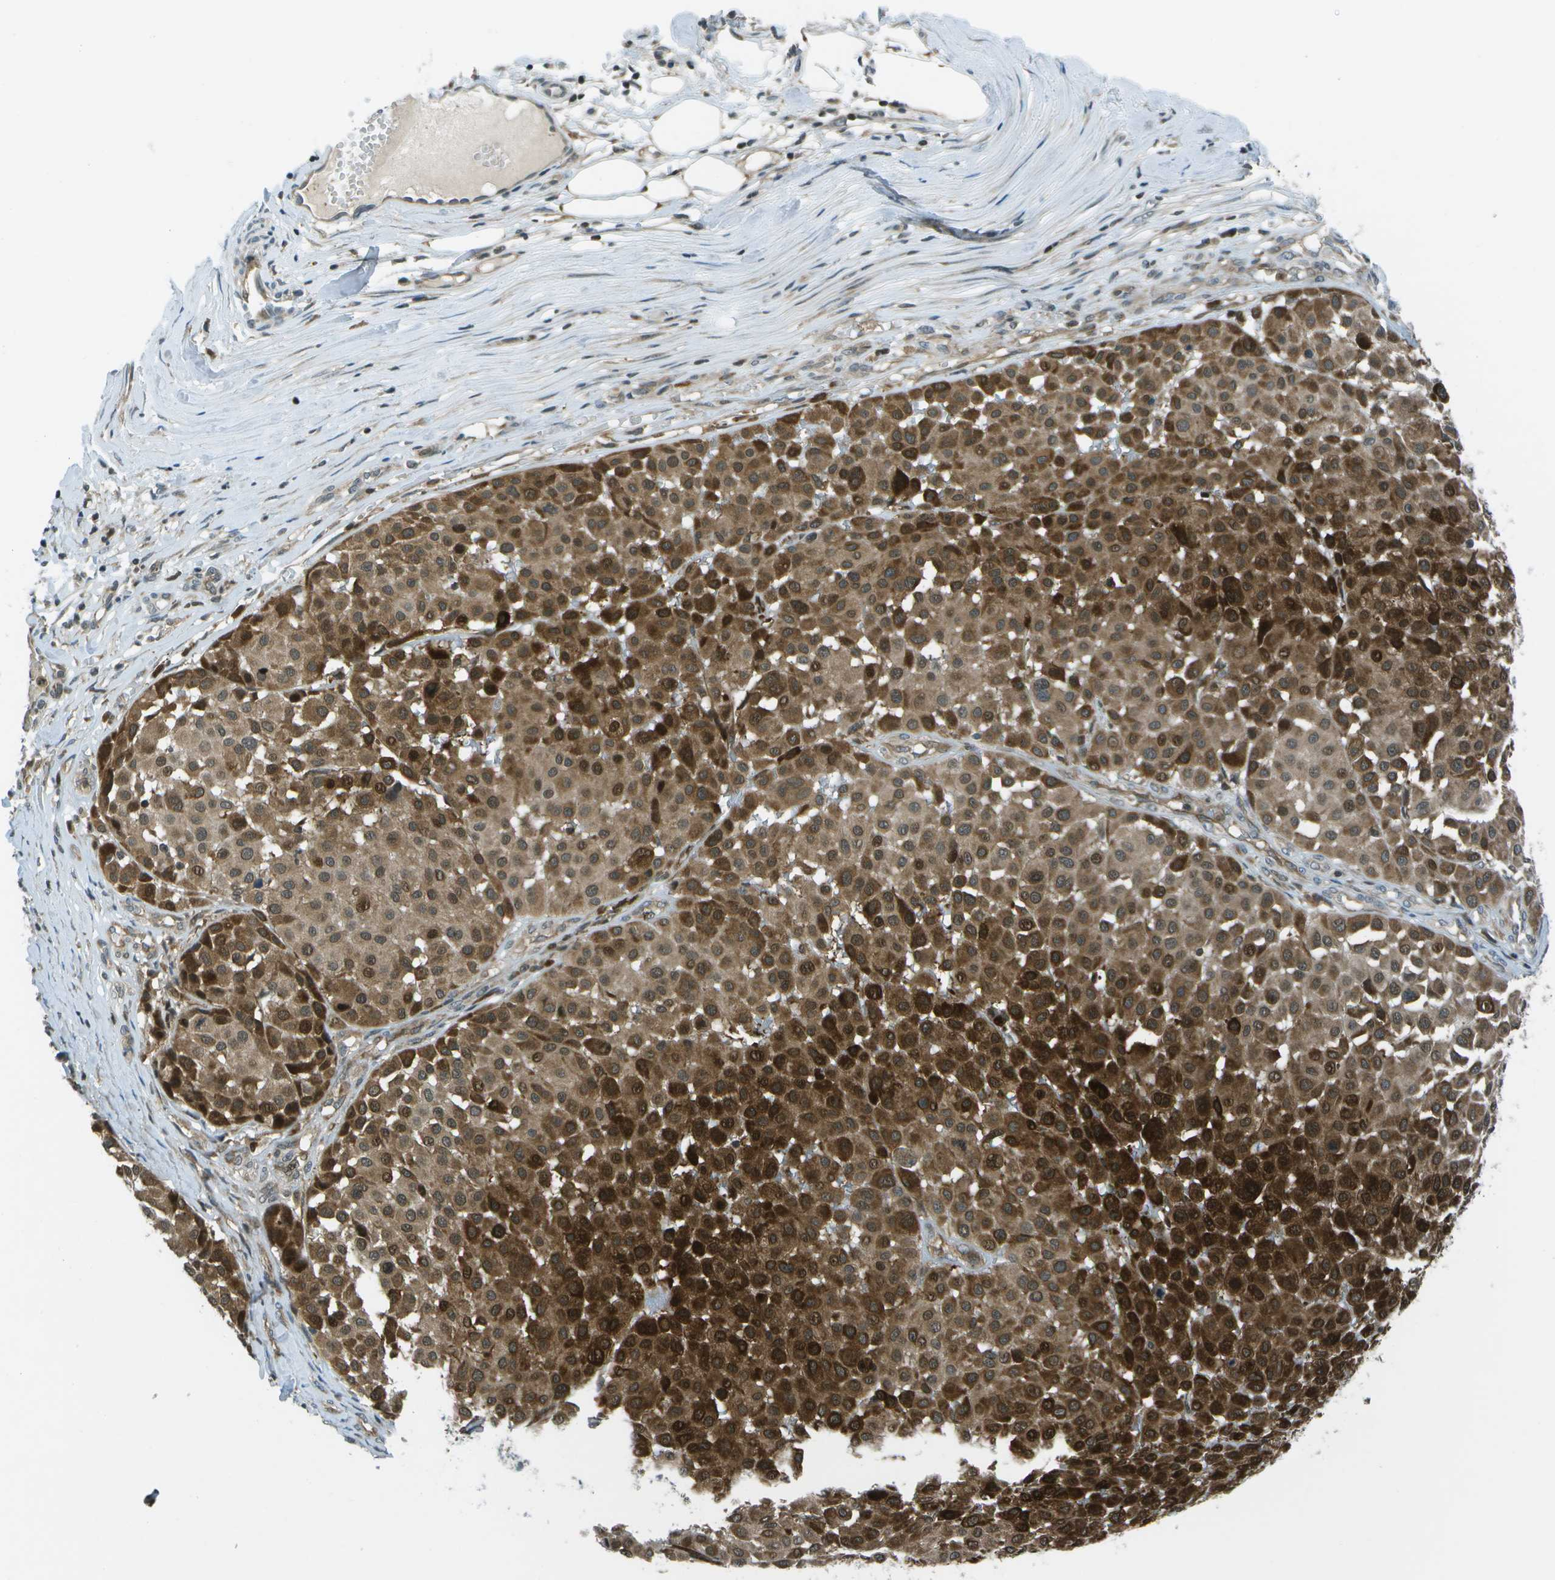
{"staining": {"intensity": "strong", "quantity": ">75%", "location": "cytoplasmic/membranous"}, "tissue": "melanoma", "cell_type": "Tumor cells", "image_type": "cancer", "snomed": [{"axis": "morphology", "description": "Malignant melanoma, Metastatic site"}, {"axis": "topography", "description": "Soft tissue"}], "caption": "Immunohistochemical staining of melanoma displays high levels of strong cytoplasmic/membranous protein staining in about >75% of tumor cells.", "gene": "TMEM19", "patient": {"sex": "male", "age": 41}}